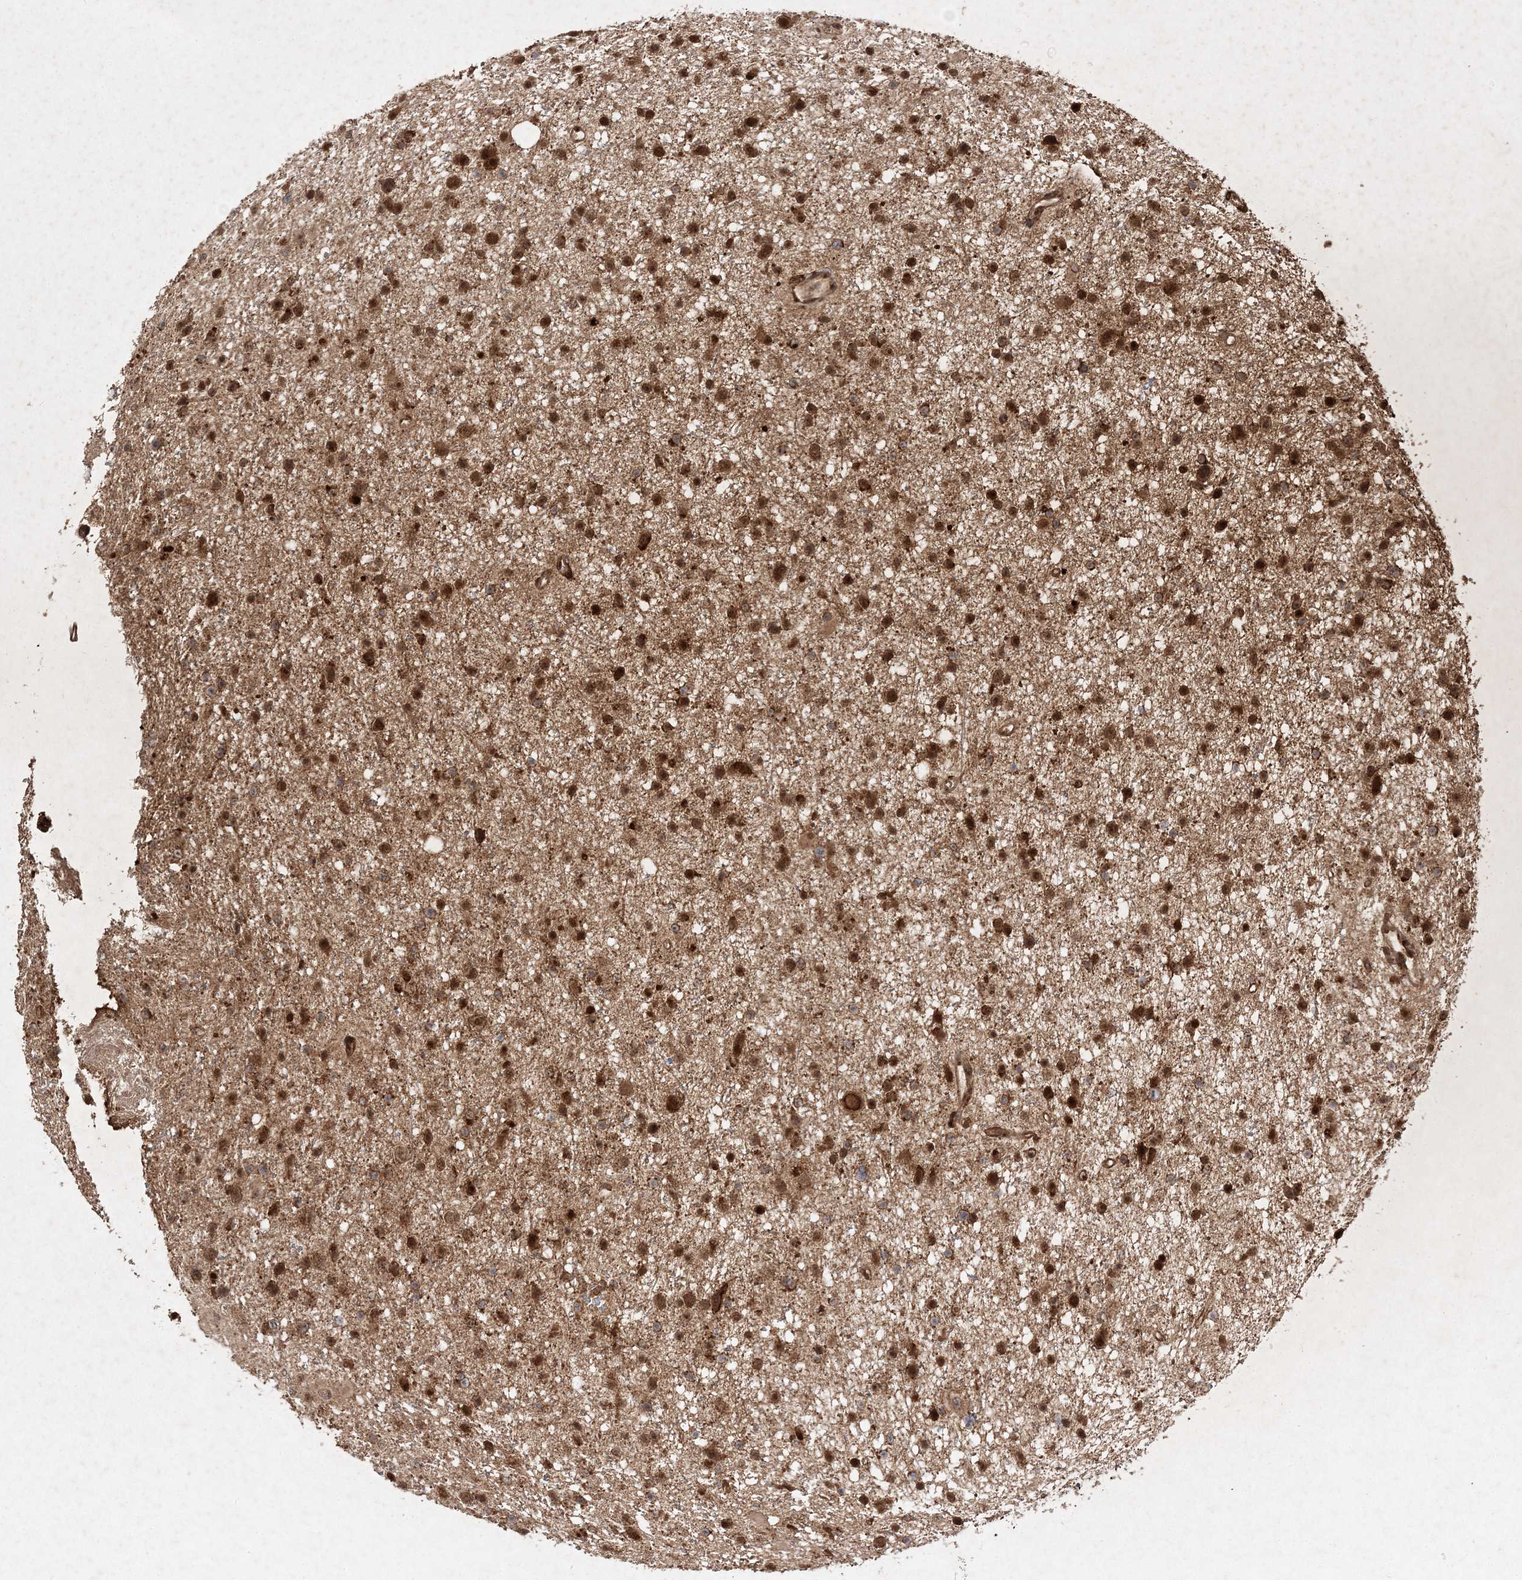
{"staining": {"intensity": "strong", "quantity": ">75%", "location": "nuclear"}, "tissue": "glioma", "cell_type": "Tumor cells", "image_type": "cancer", "snomed": [{"axis": "morphology", "description": "Glioma, malignant, Low grade"}, {"axis": "topography", "description": "Cerebral cortex"}], "caption": "Brown immunohistochemical staining in glioma displays strong nuclear expression in approximately >75% of tumor cells.", "gene": "NIF3L1", "patient": {"sex": "female", "age": 39}}